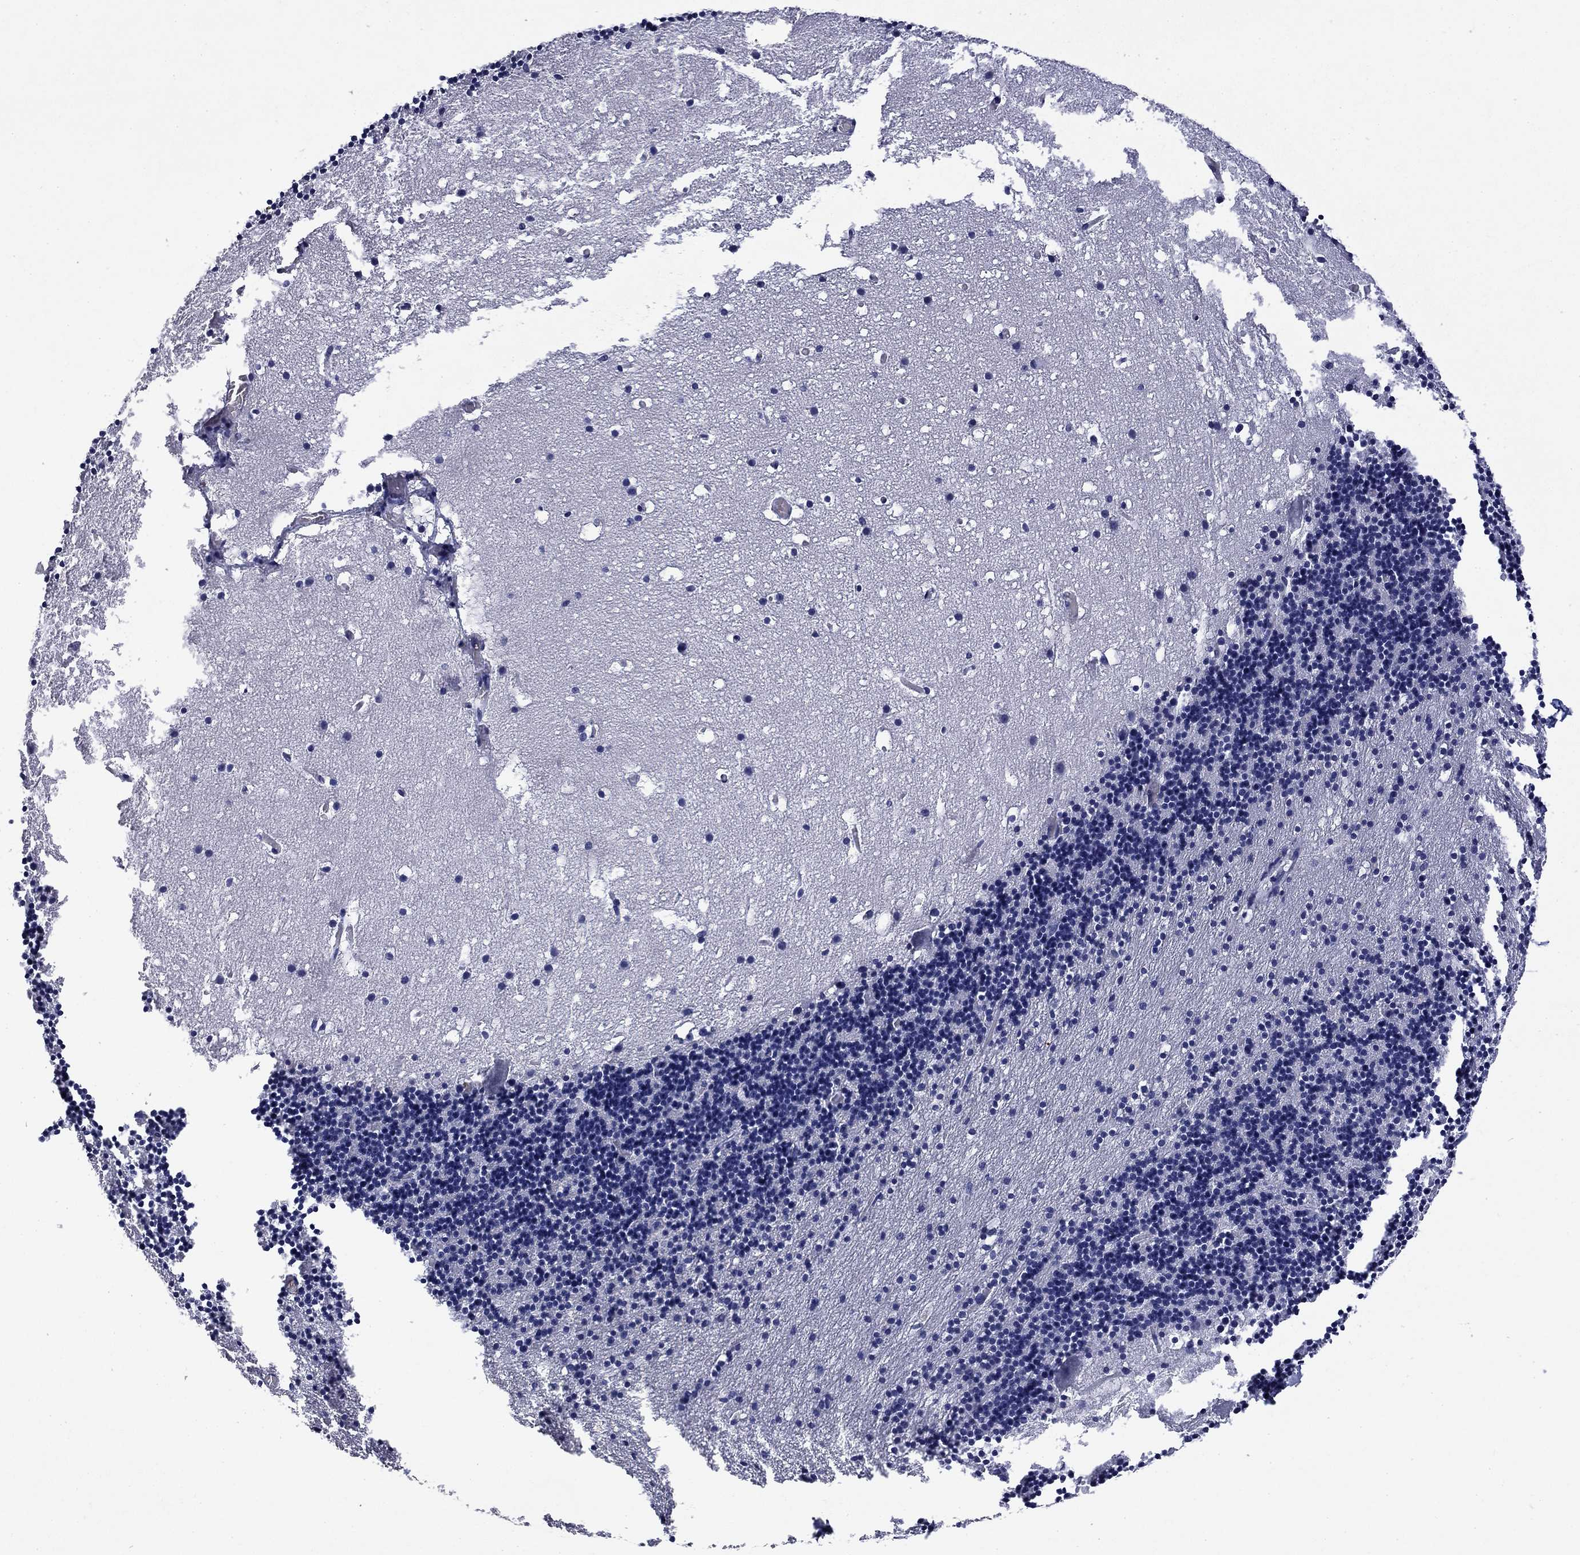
{"staining": {"intensity": "negative", "quantity": "none", "location": "none"}, "tissue": "cerebellum", "cell_type": "Cells in granular layer", "image_type": "normal", "snomed": [{"axis": "morphology", "description": "Normal tissue, NOS"}, {"axis": "topography", "description": "Cerebellum"}], "caption": "Immunohistochemistry image of unremarkable cerebellum: cerebellum stained with DAB displays no significant protein positivity in cells in granular layer.", "gene": "SLC51A", "patient": {"sex": "male", "age": 37}}